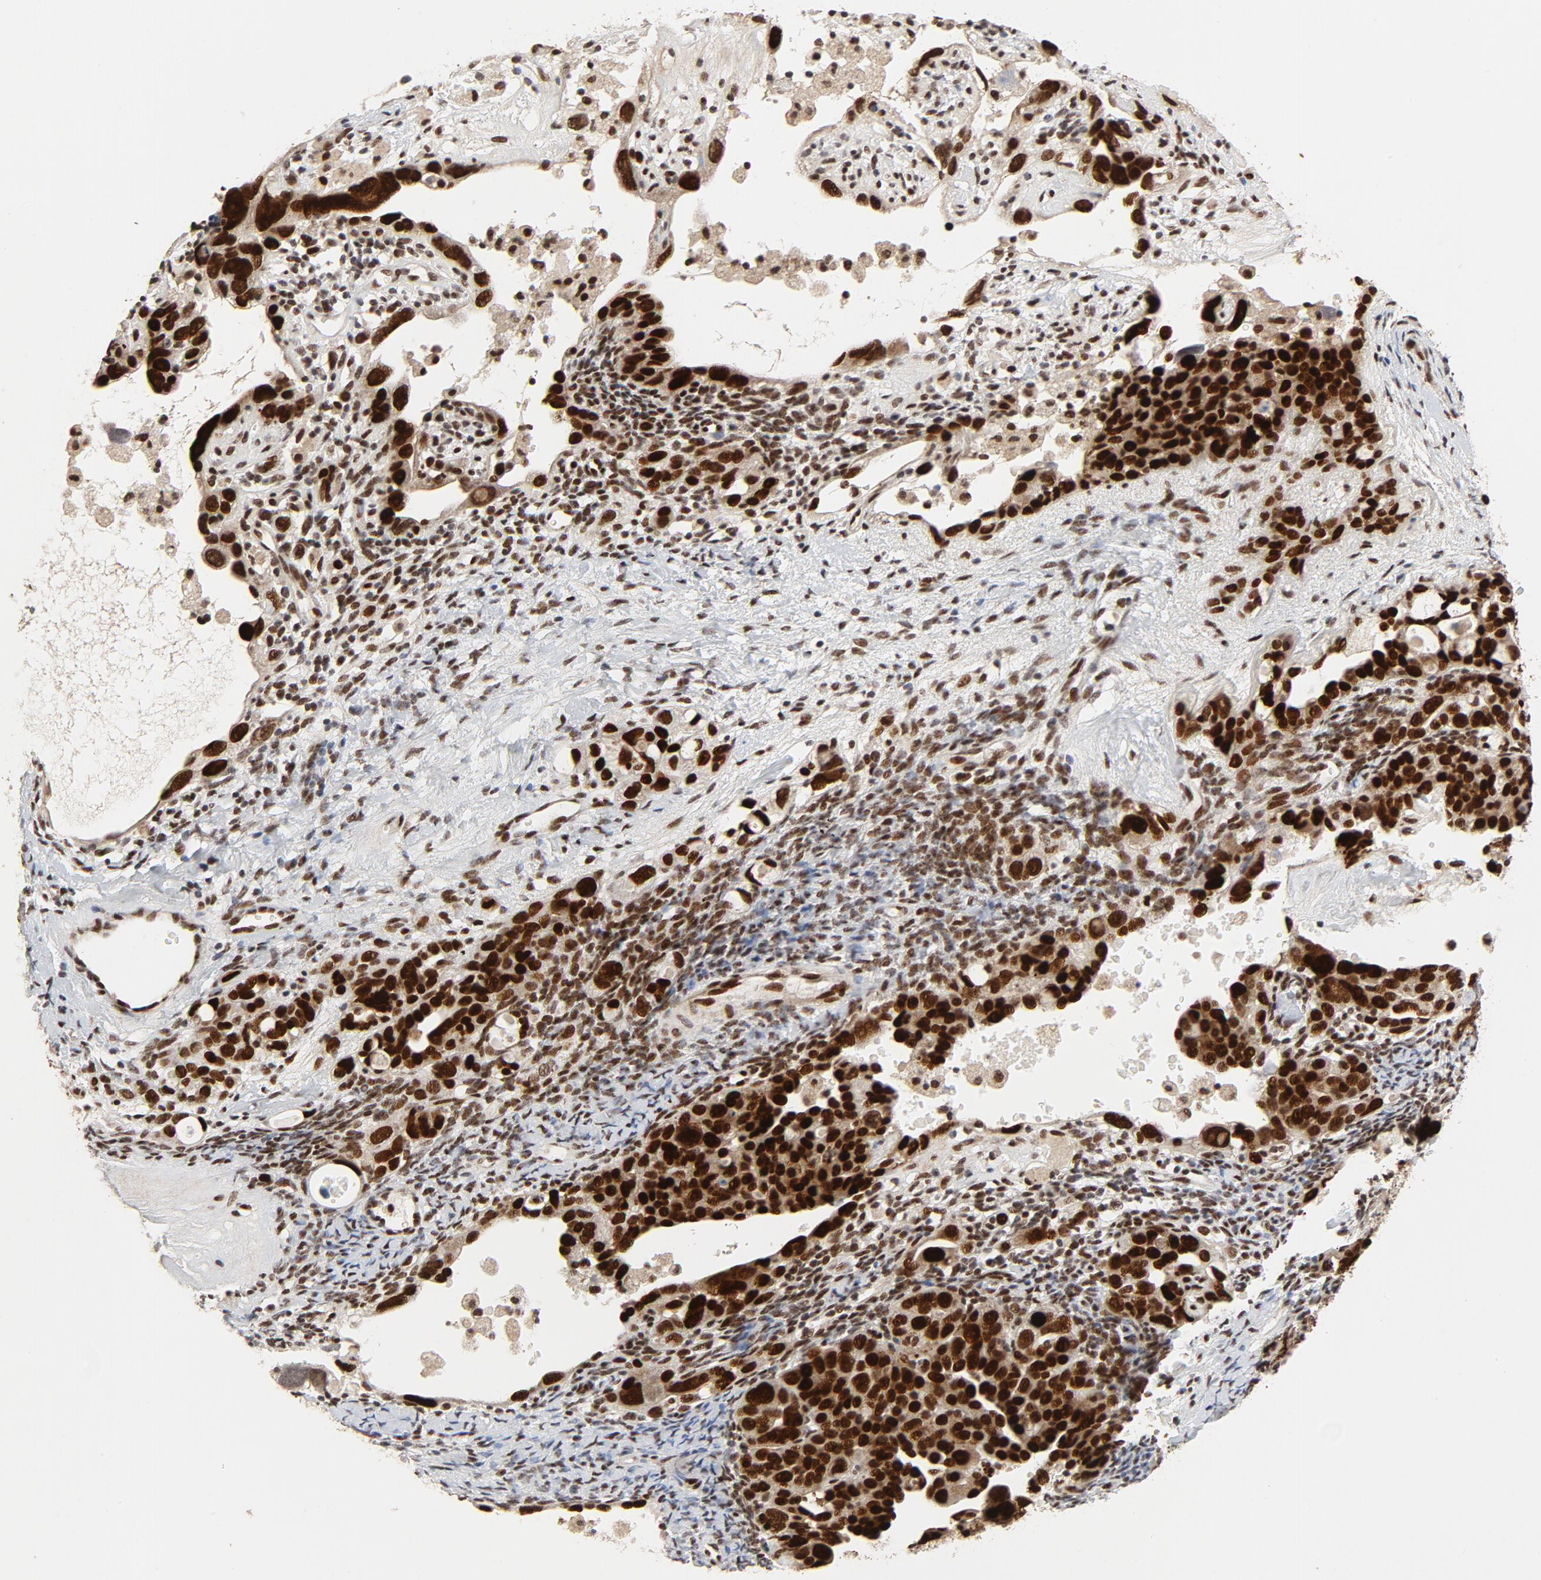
{"staining": {"intensity": "strong", "quantity": ">75%", "location": "nuclear"}, "tissue": "ovarian cancer", "cell_type": "Tumor cells", "image_type": "cancer", "snomed": [{"axis": "morphology", "description": "Cystadenocarcinoma, serous, NOS"}, {"axis": "topography", "description": "Ovary"}], "caption": "Immunohistochemistry of human ovarian cancer (serous cystadenocarcinoma) reveals high levels of strong nuclear positivity in approximately >75% of tumor cells.", "gene": "GTF2I", "patient": {"sex": "female", "age": 66}}